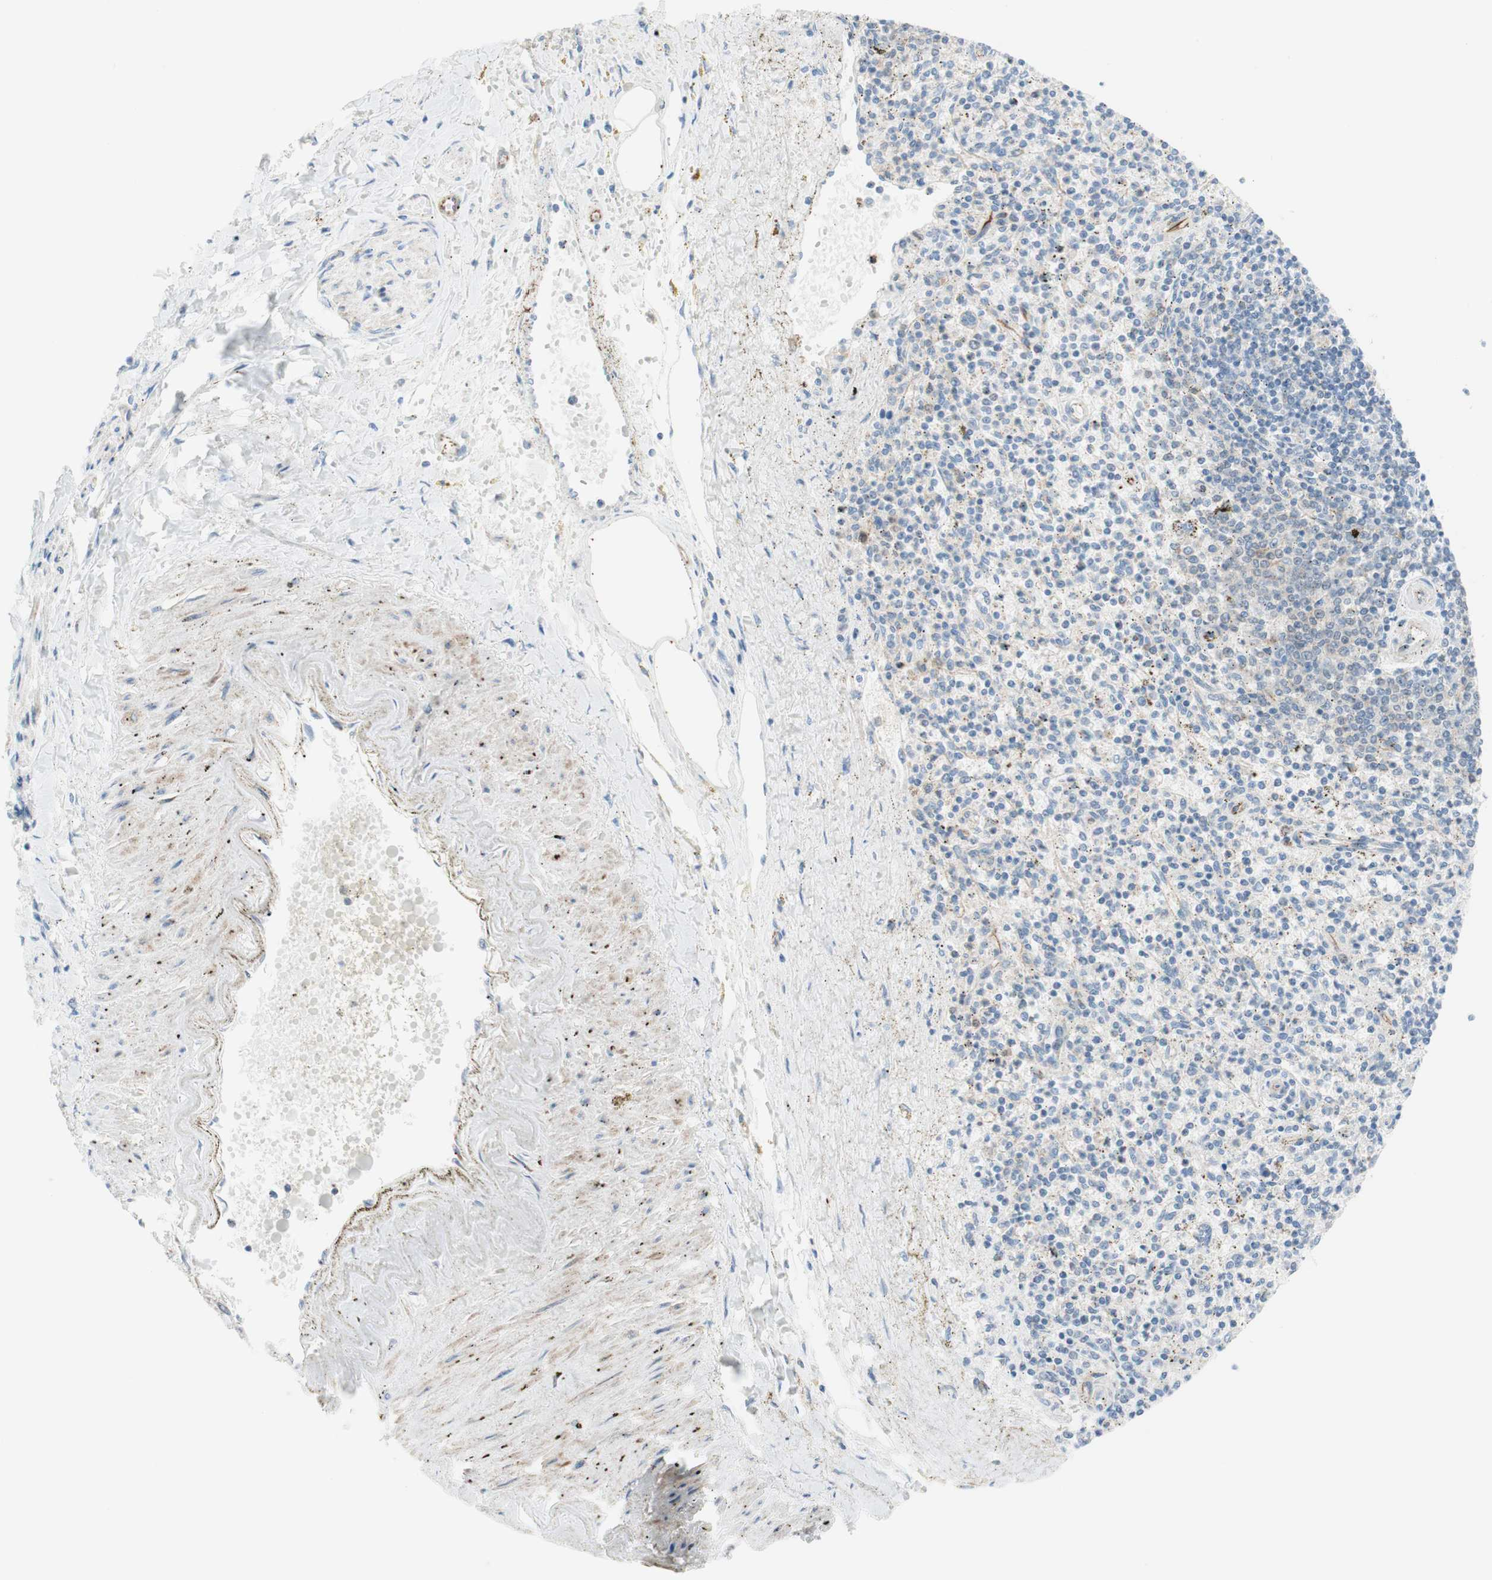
{"staining": {"intensity": "negative", "quantity": "none", "location": "none"}, "tissue": "spleen", "cell_type": "Cells in red pulp", "image_type": "normal", "snomed": [{"axis": "morphology", "description": "Normal tissue, NOS"}, {"axis": "topography", "description": "Spleen"}], "caption": "An immunohistochemistry photomicrograph of benign spleen is shown. There is no staining in cells in red pulp of spleen.", "gene": "POU2AF1", "patient": {"sex": "male", "age": 72}}